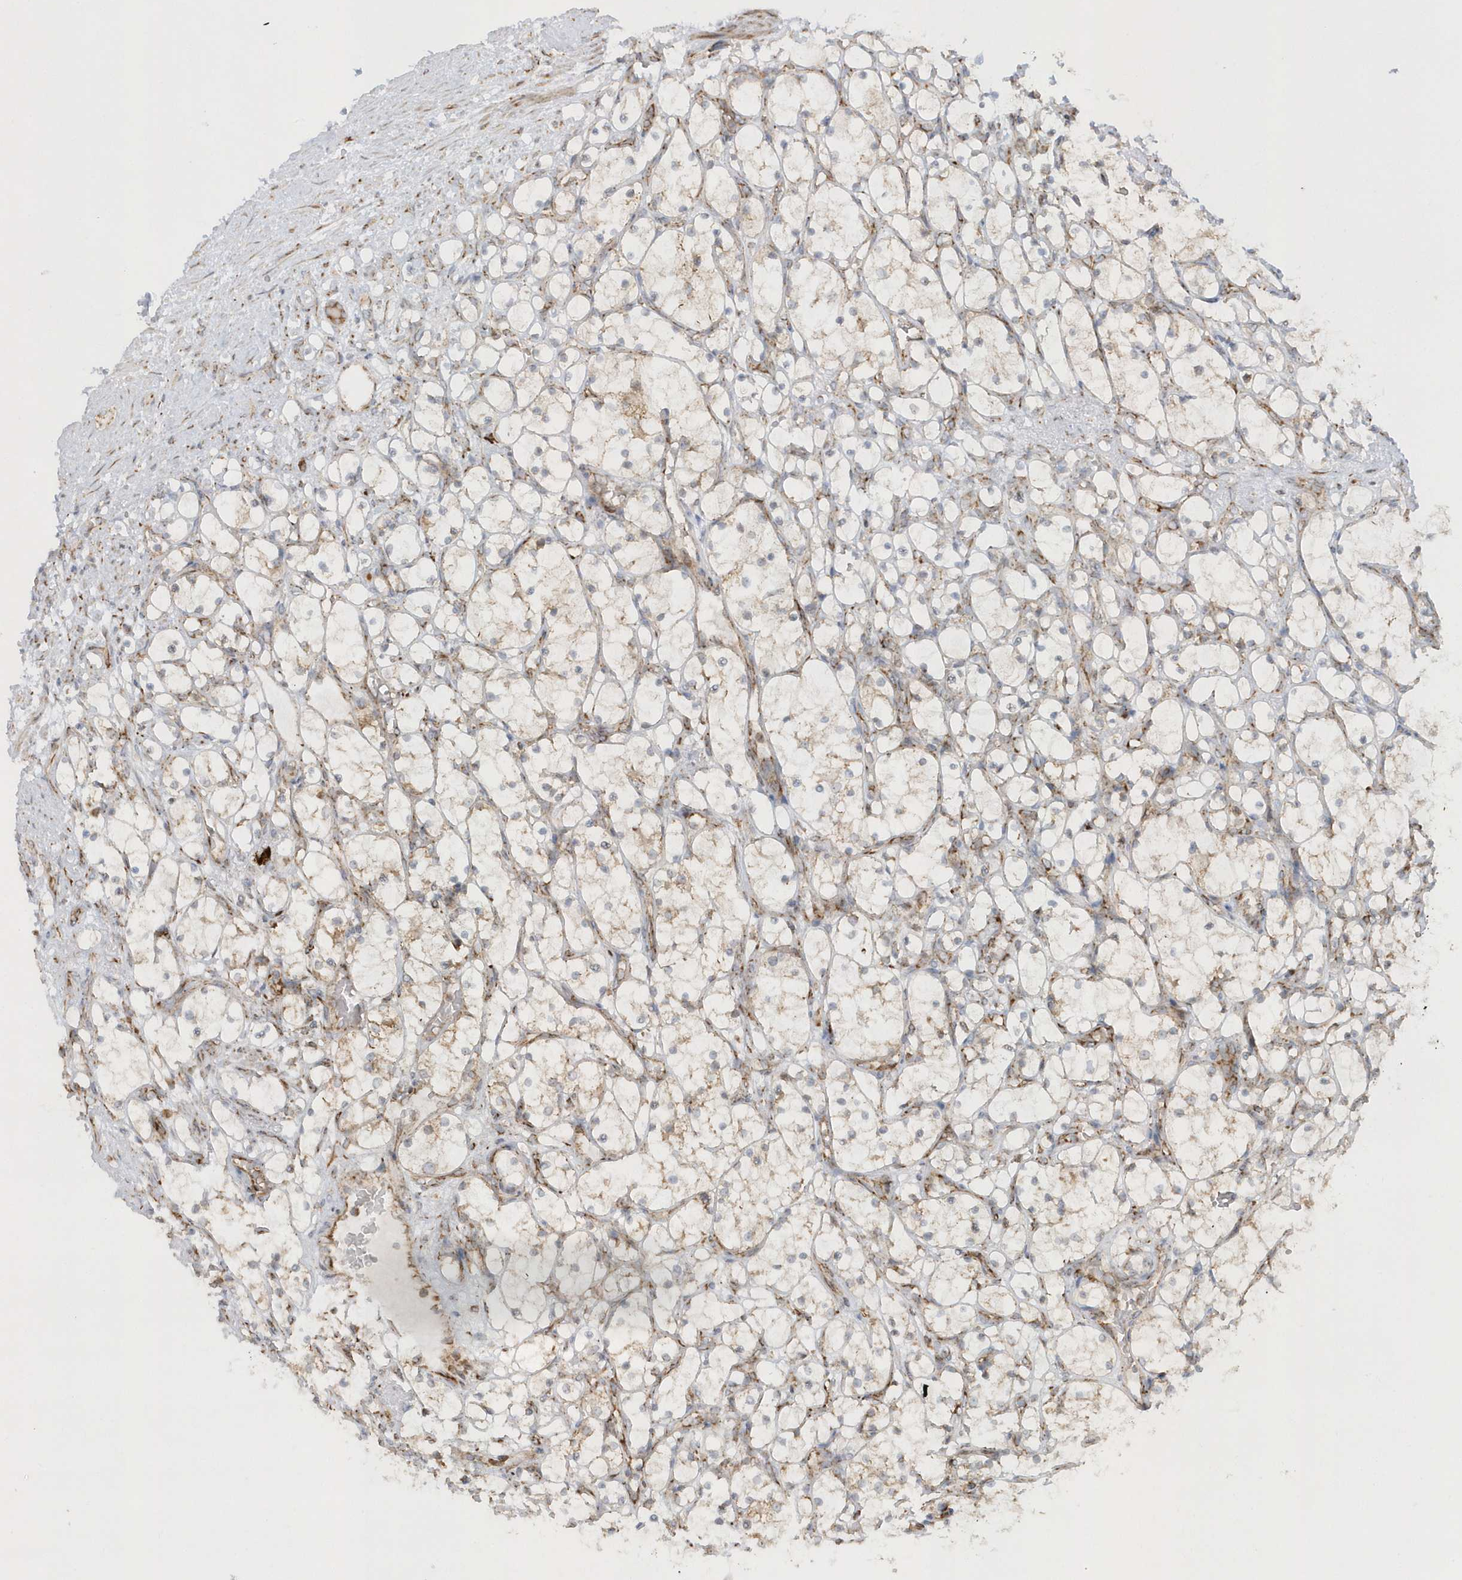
{"staining": {"intensity": "weak", "quantity": "<25%", "location": "cytoplasmic/membranous"}, "tissue": "renal cancer", "cell_type": "Tumor cells", "image_type": "cancer", "snomed": [{"axis": "morphology", "description": "Adenocarcinoma, NOS"}, {"axis": "topography", "description": "Kidney"}], "caption": "Immunohistochemistry (IHC) image of neoplastic tissue: human renal adenocarcinoma stained with DAB displays no significant protein positivity in tumor cells.", "gene": "SH3BP2", "patient": {"sex": "female", "age": 69}}